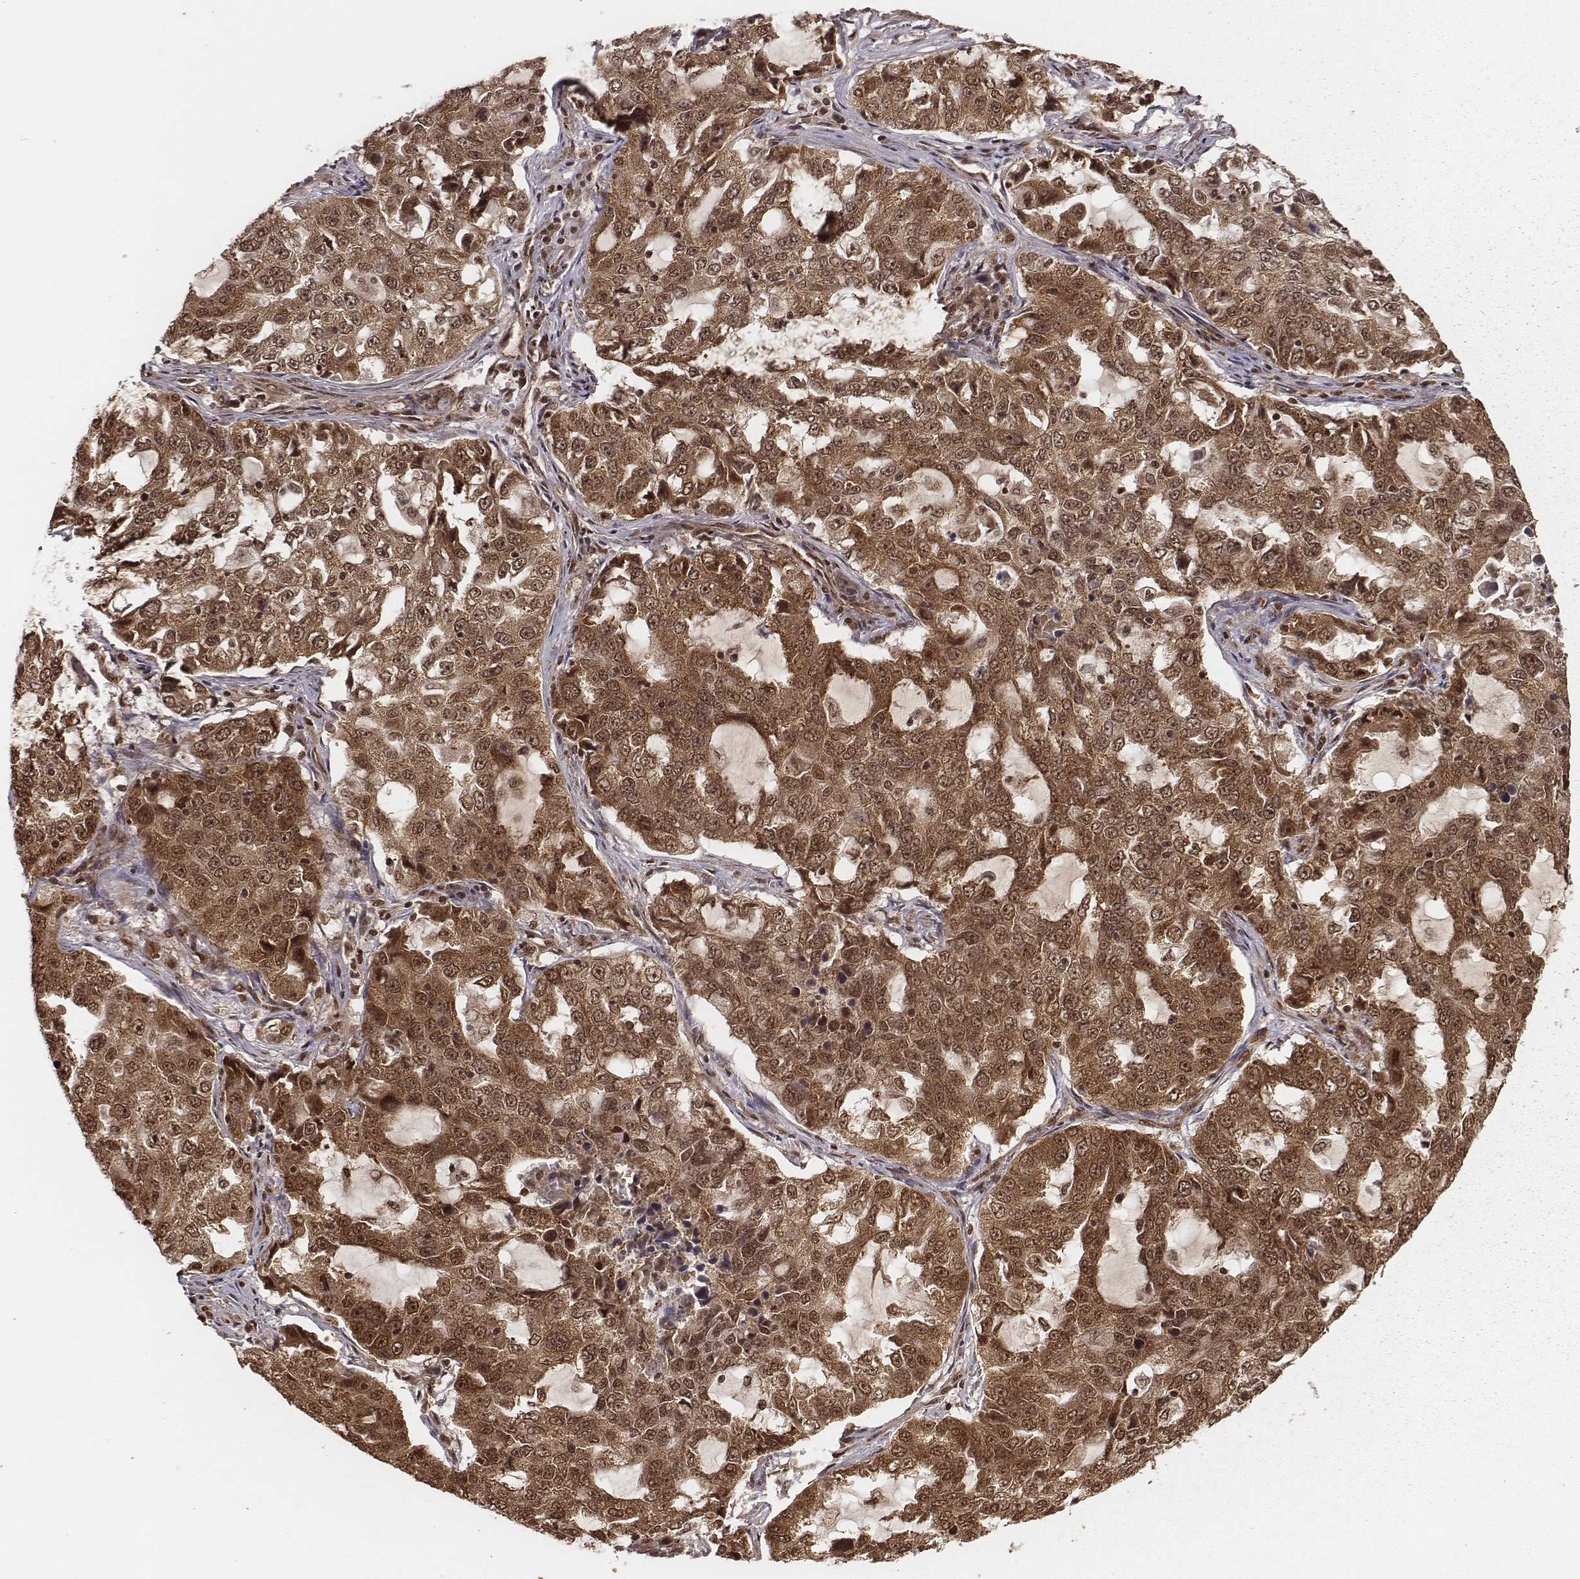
{"staining": {"intensity": "moderate", "quantity": ">75%", "location": "cytoplasmic/membranous,nuclear"}, "tissue": "lung cancer", "cell_type": "Tumor cells", "image_type": "cancer", "snomed": [{"axis": "morphology", "description": "Adenocarcinoma, NOS"}, {"axis": "topography", "description": "Lung"}], "caption": "Immunohistochemical staining of human lung adenocarcinoma displays moderate cytoplasmic/membranous and nuclear protein expression in about >75% of tumor cells.", "gene": "NFX1", "patient": {"sex": "female", "age": 61}}